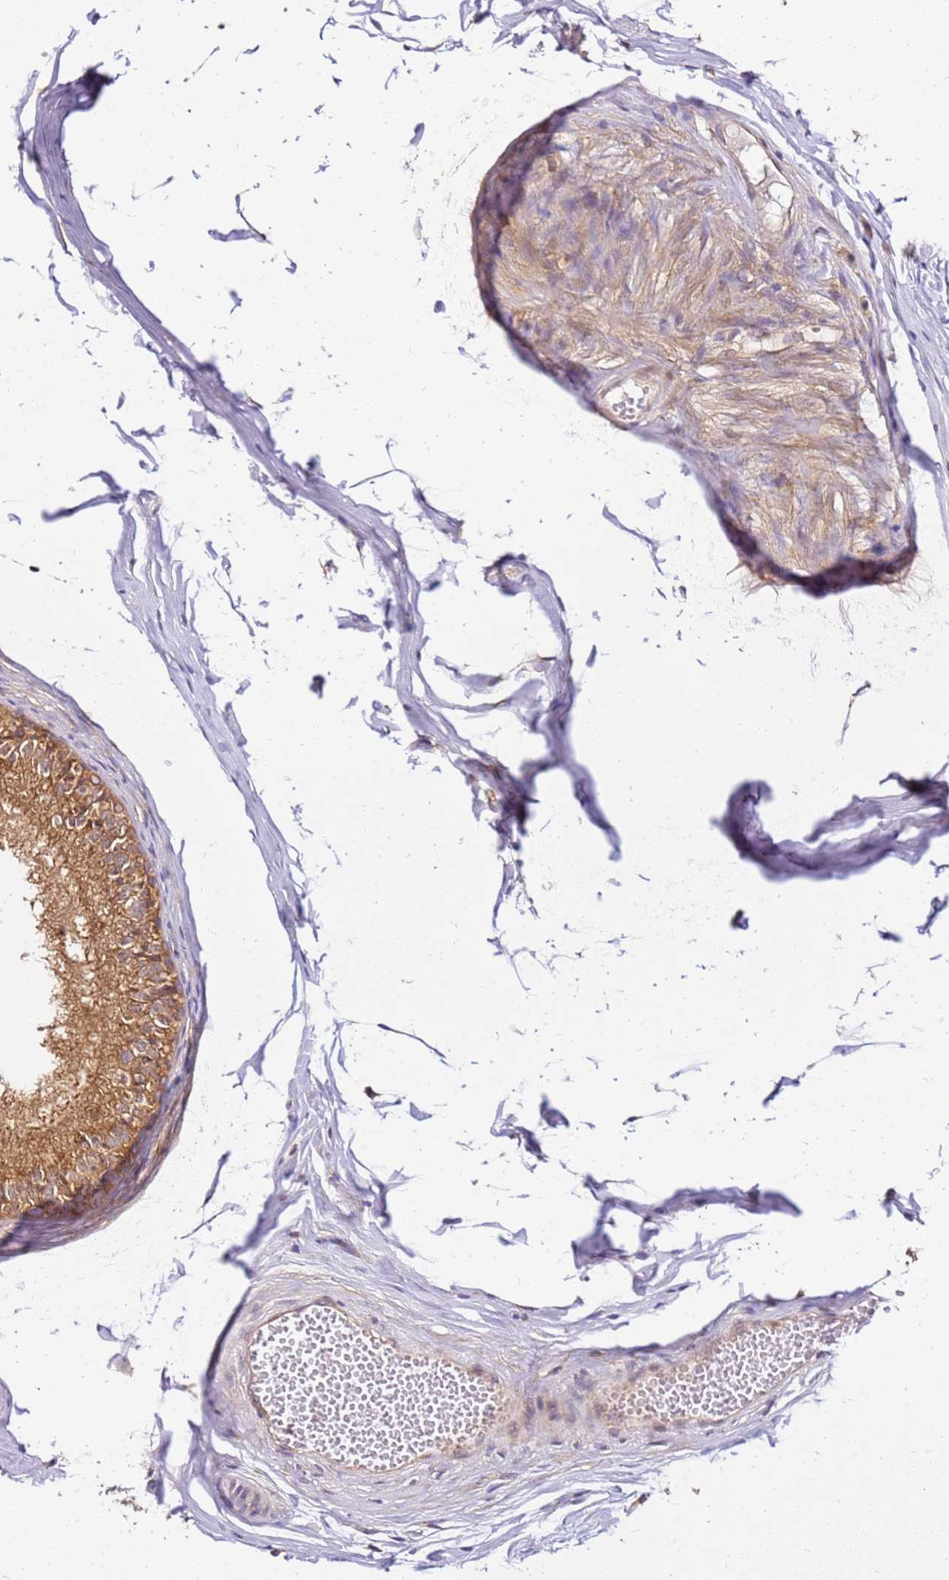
{"staining": {"intensity": "moderate", "quantity": ">75%", "location": "cytoplasmic/membranous"}, "tissue": "epididymis", "cell_type": "Glandular cells", "image_type": "normal", "snomed": [{"axis": "morphology", "description": "Normal tissue, NOS"}, {"axis": "morphology", "description": "Seminoma in situ"}, {"axis": "topography", "description": "Testis"}, {"axis": "topography", "description": "Epididymis"}], "caption": "Immunohistochemistry (IHC) staining of unremarkable epididymis, which displays medium levels of moderate cytoplasmic/membranous staining in approximately >75% of glandular cells indicating moderate cytoplasmic/membranous protein positivity. The staining was performed using DAB (3,3'-diaminobenzidine) (brown) for protein detection and nuclei were counterstained in hematoxylin (blue).", "gene": "PIH1D1", "patient": {"sex": "male", "age": 28}}